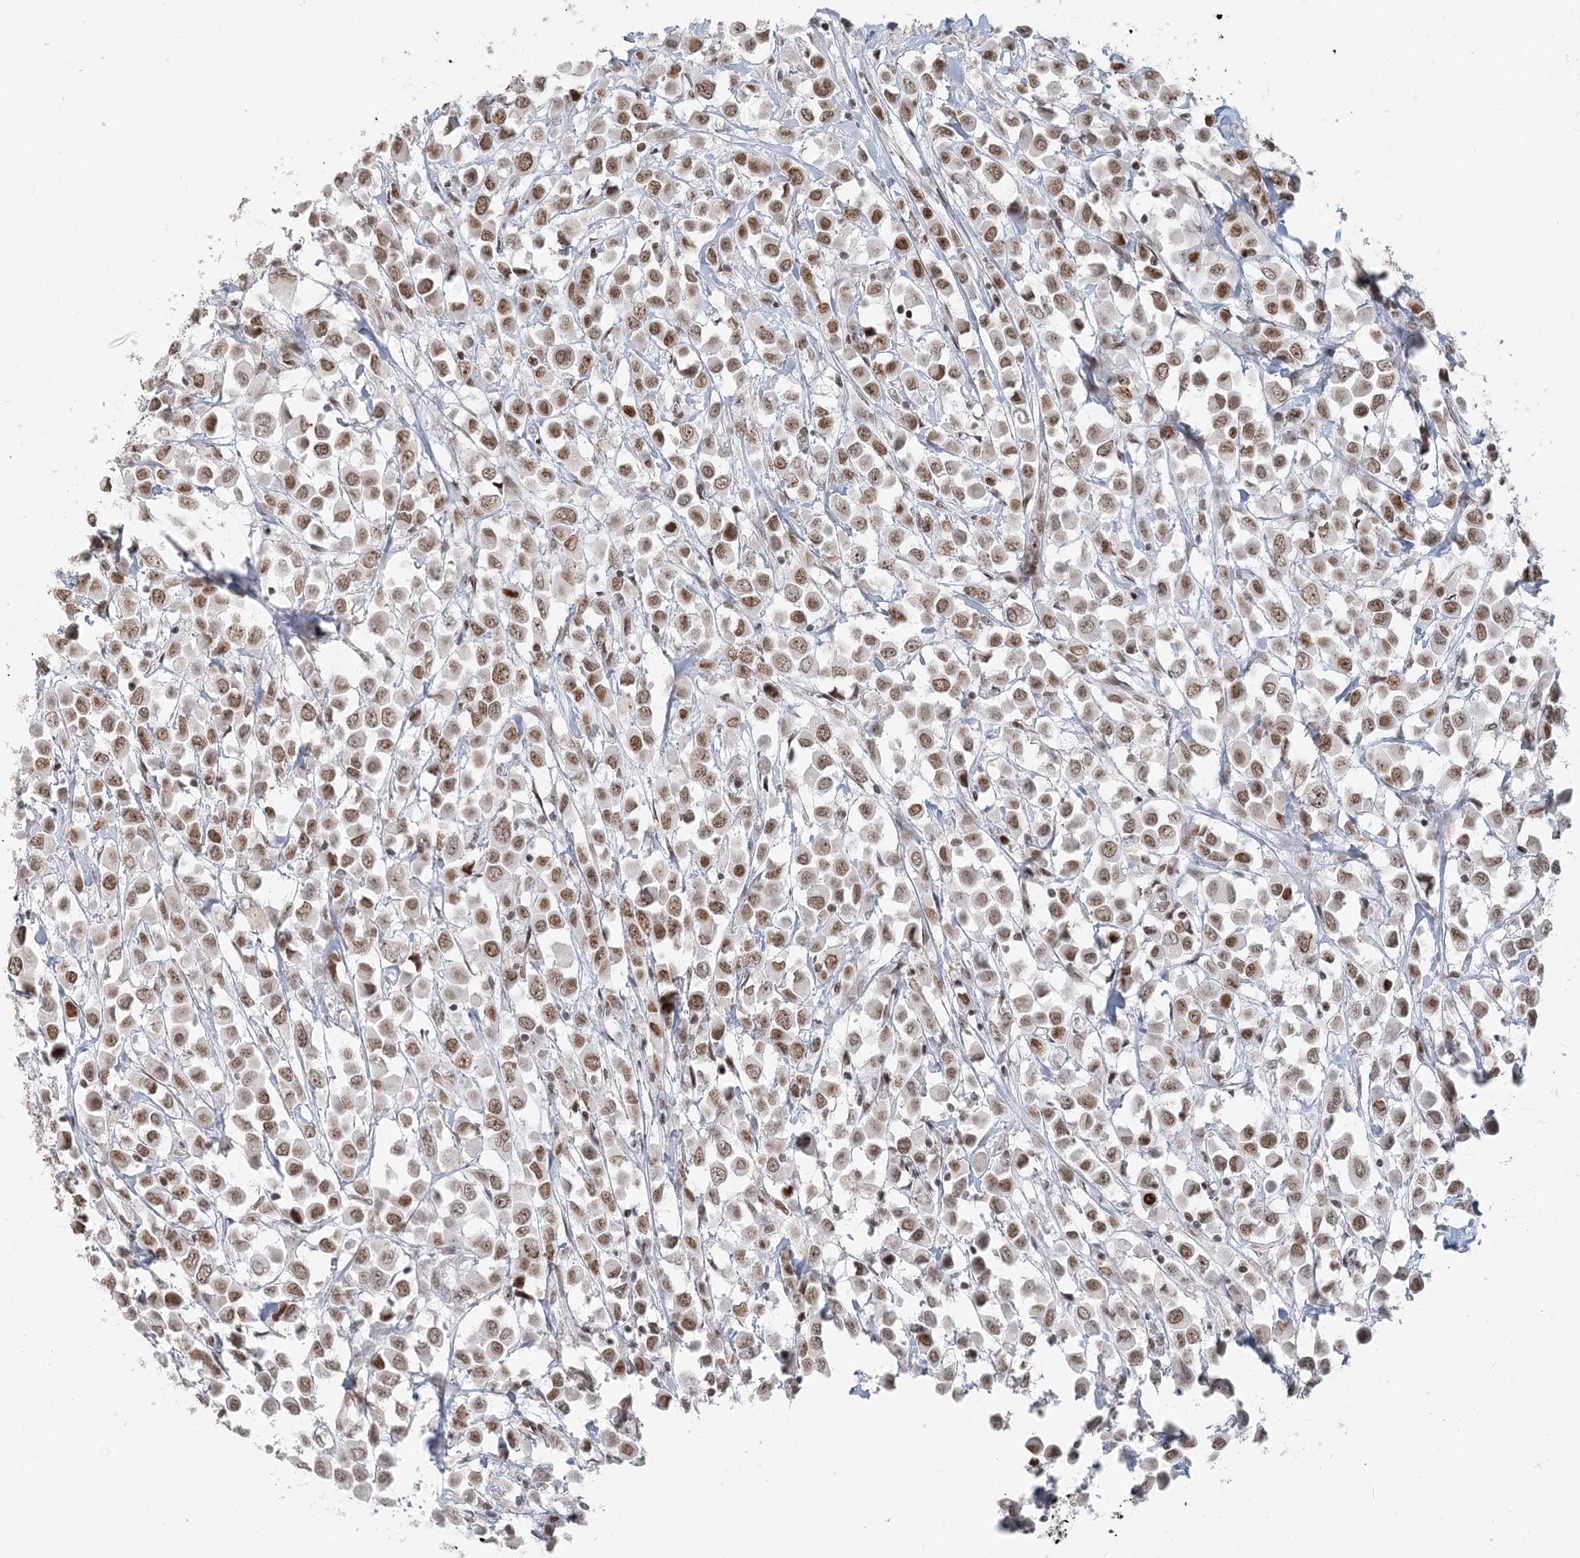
{"staining": {"intensity": "moderate", "quantity": ">75%", "location": "nuclear"}, "tissue": "breast cancer", "cell_type": "Tumor cells", "image_type": "cancer", "snomed": [{"axis": "morphology", "description": "Duct carcinoma"}, {"axis": "topography", "description": "Breast"}], "caption": "Tumor cells show moderate nuclear positivity in approximately >75% of cells in breast invasive ductal carcinoma.", "gene": "BAZ1B", "patient": {"sex": "female", "age": 61}}